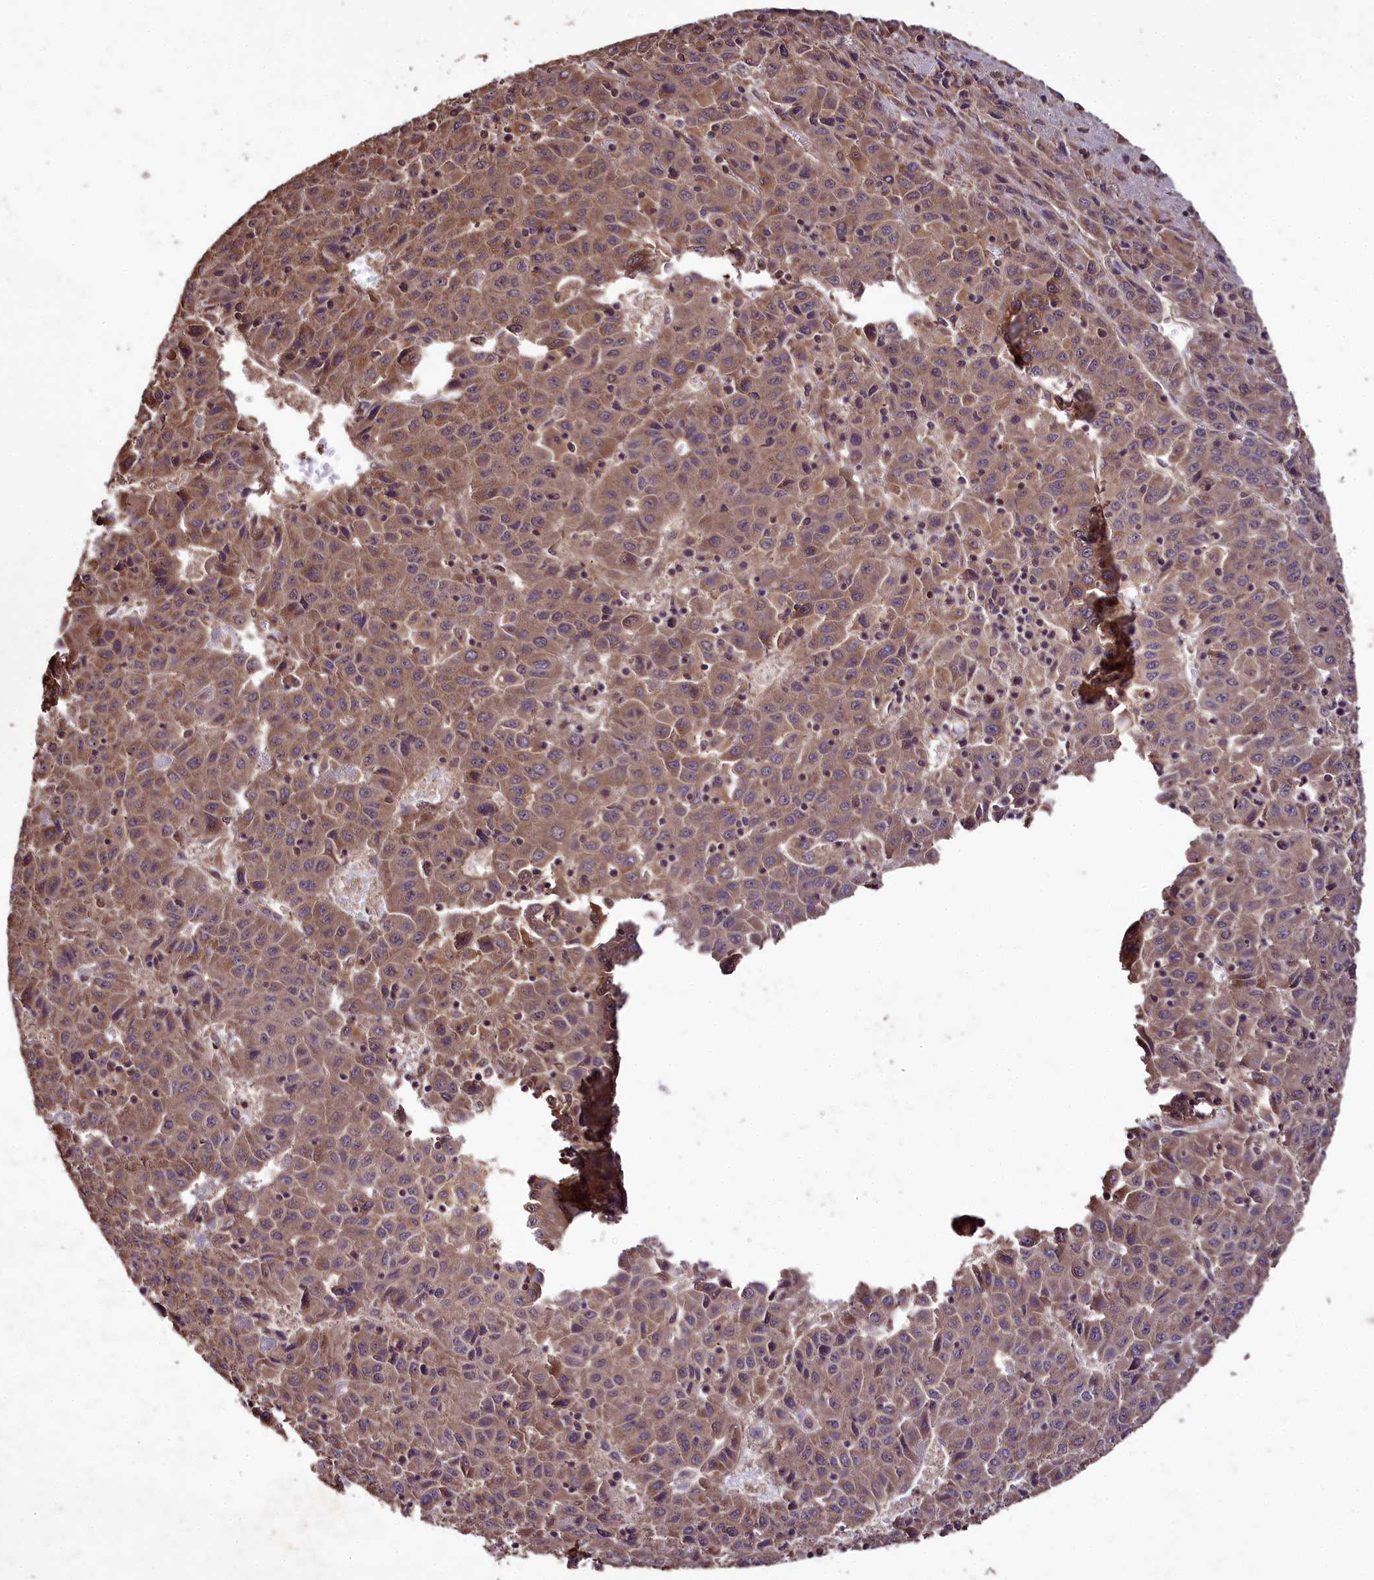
{"staining": {"intensity": "moderate", "quantity": ">75%", "location": "cytoplasmic/membranous"}, "tissue": "liver cancer", "cell_type": "Tumor cells", "image_type": "cancer", "snomed": [{"axis": "morphology", "description": "Carcinoma, Hepatocellular, NOS"}, {"axis": "topography", "description": "Liver"}], "caption": "IHC staining of hepatocellular carcinoma (liver), which demonstrates medium levels of moderate cytoplasmic/membranous expression in approximately >75% of tumor cells indicating moderate cytoplasmic/membranous protein staining. The staining was performed using DAB (3,3'-diaminobenzidine) (brown) for protein detection and nuclei were counterstained in hematoxylin (blue).", "gene": "TTLL10", "patient": {"sex": "female", "age": 53}}